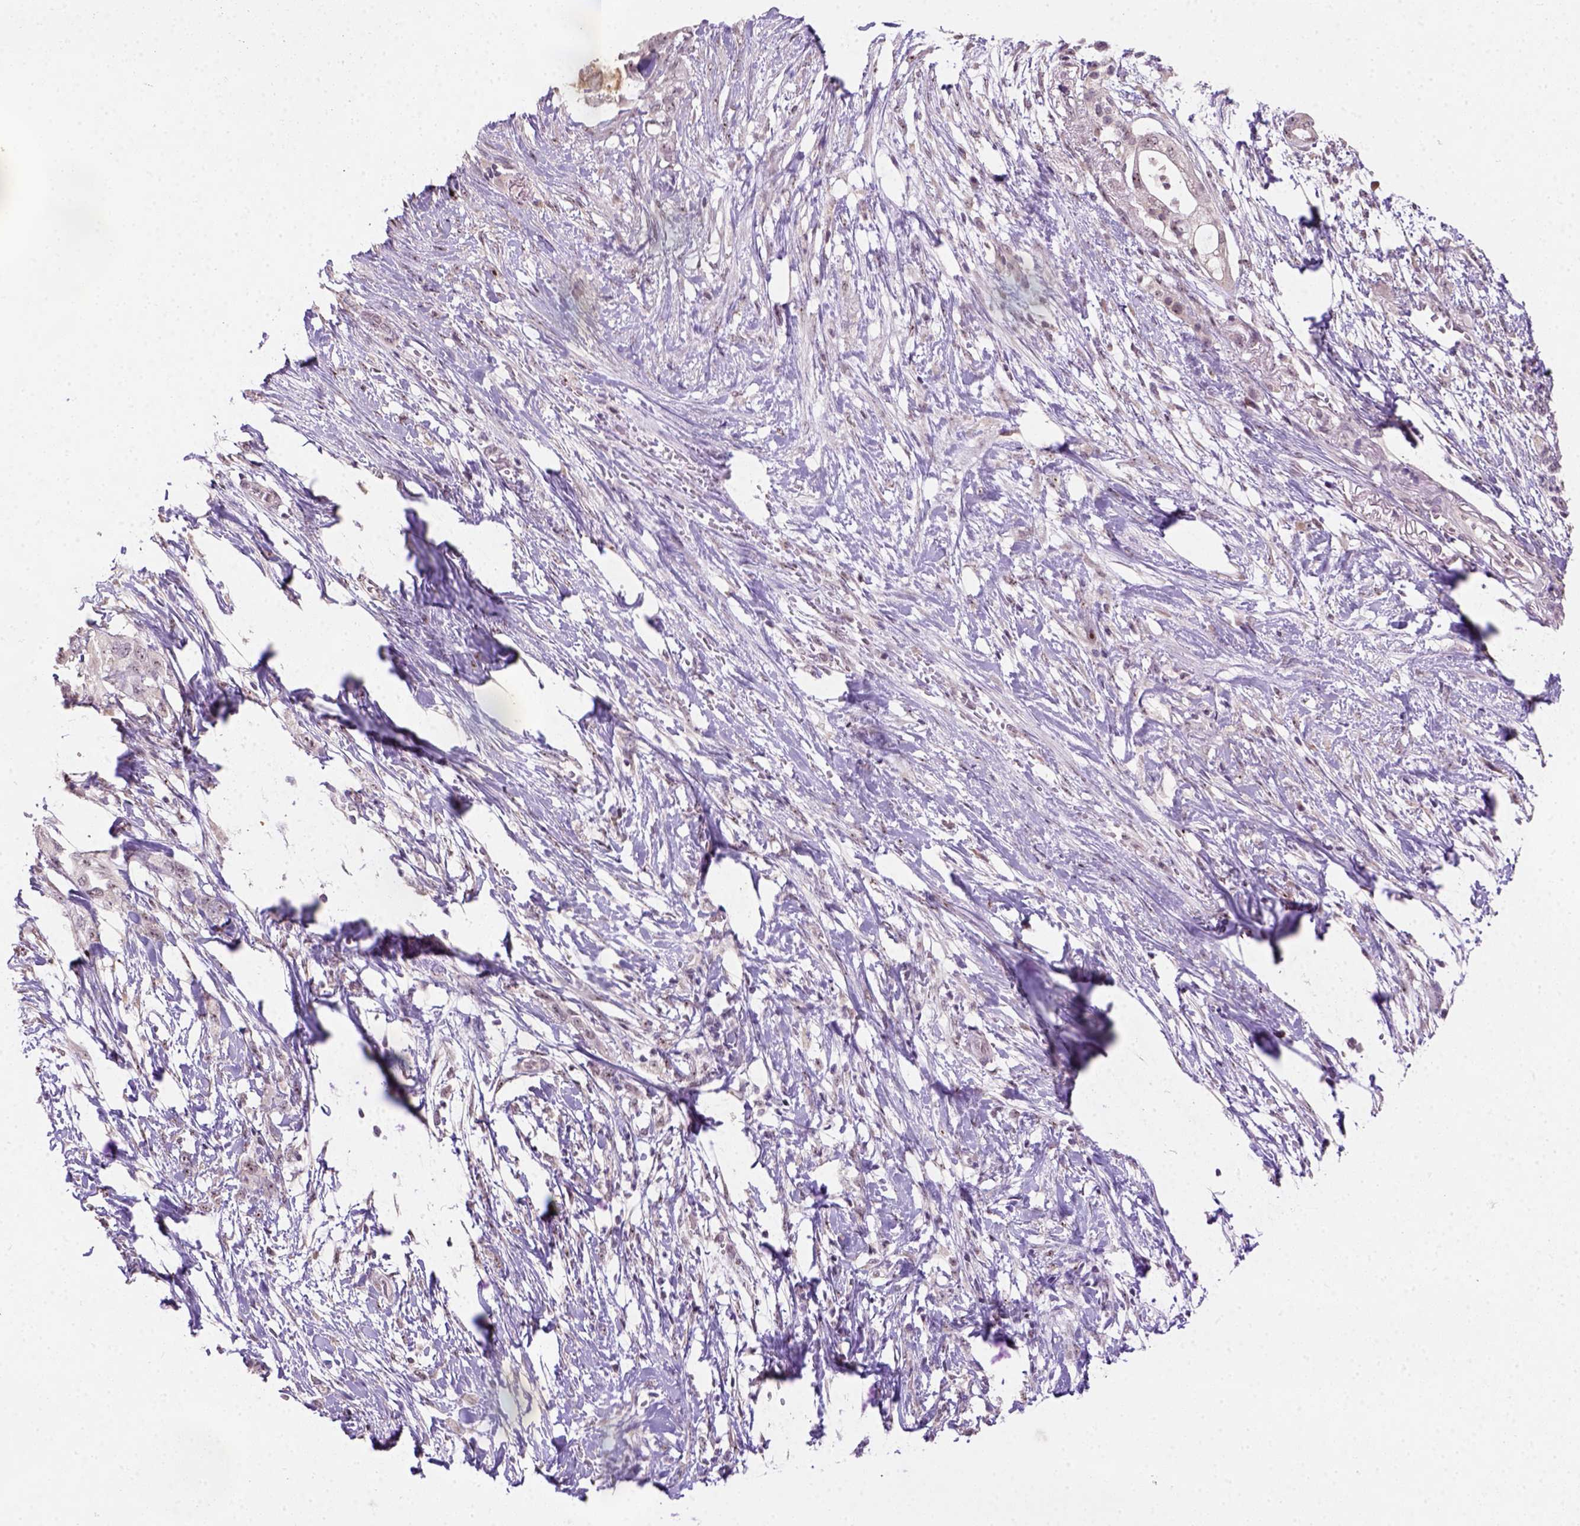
{"staining": {"intensity": "weak", "quantity": "<25%", "location": "nuclear"}, "tissue": "pancreatic cancer", "cell_type": "Tumor cells", "image_type": "cancer", "snomed": [{"axis": "morphology", "description": "Adenocarcinoma, NOS"}, {"axis": "topography", "description": "Pancreas"}], "caption": "A photomicrograph of human pancreatic cancer (adenocarcinoma) is negative for staining in tumor cells.", "gene": "DDX50", "patient": {"sex": "female", "age": 72}}